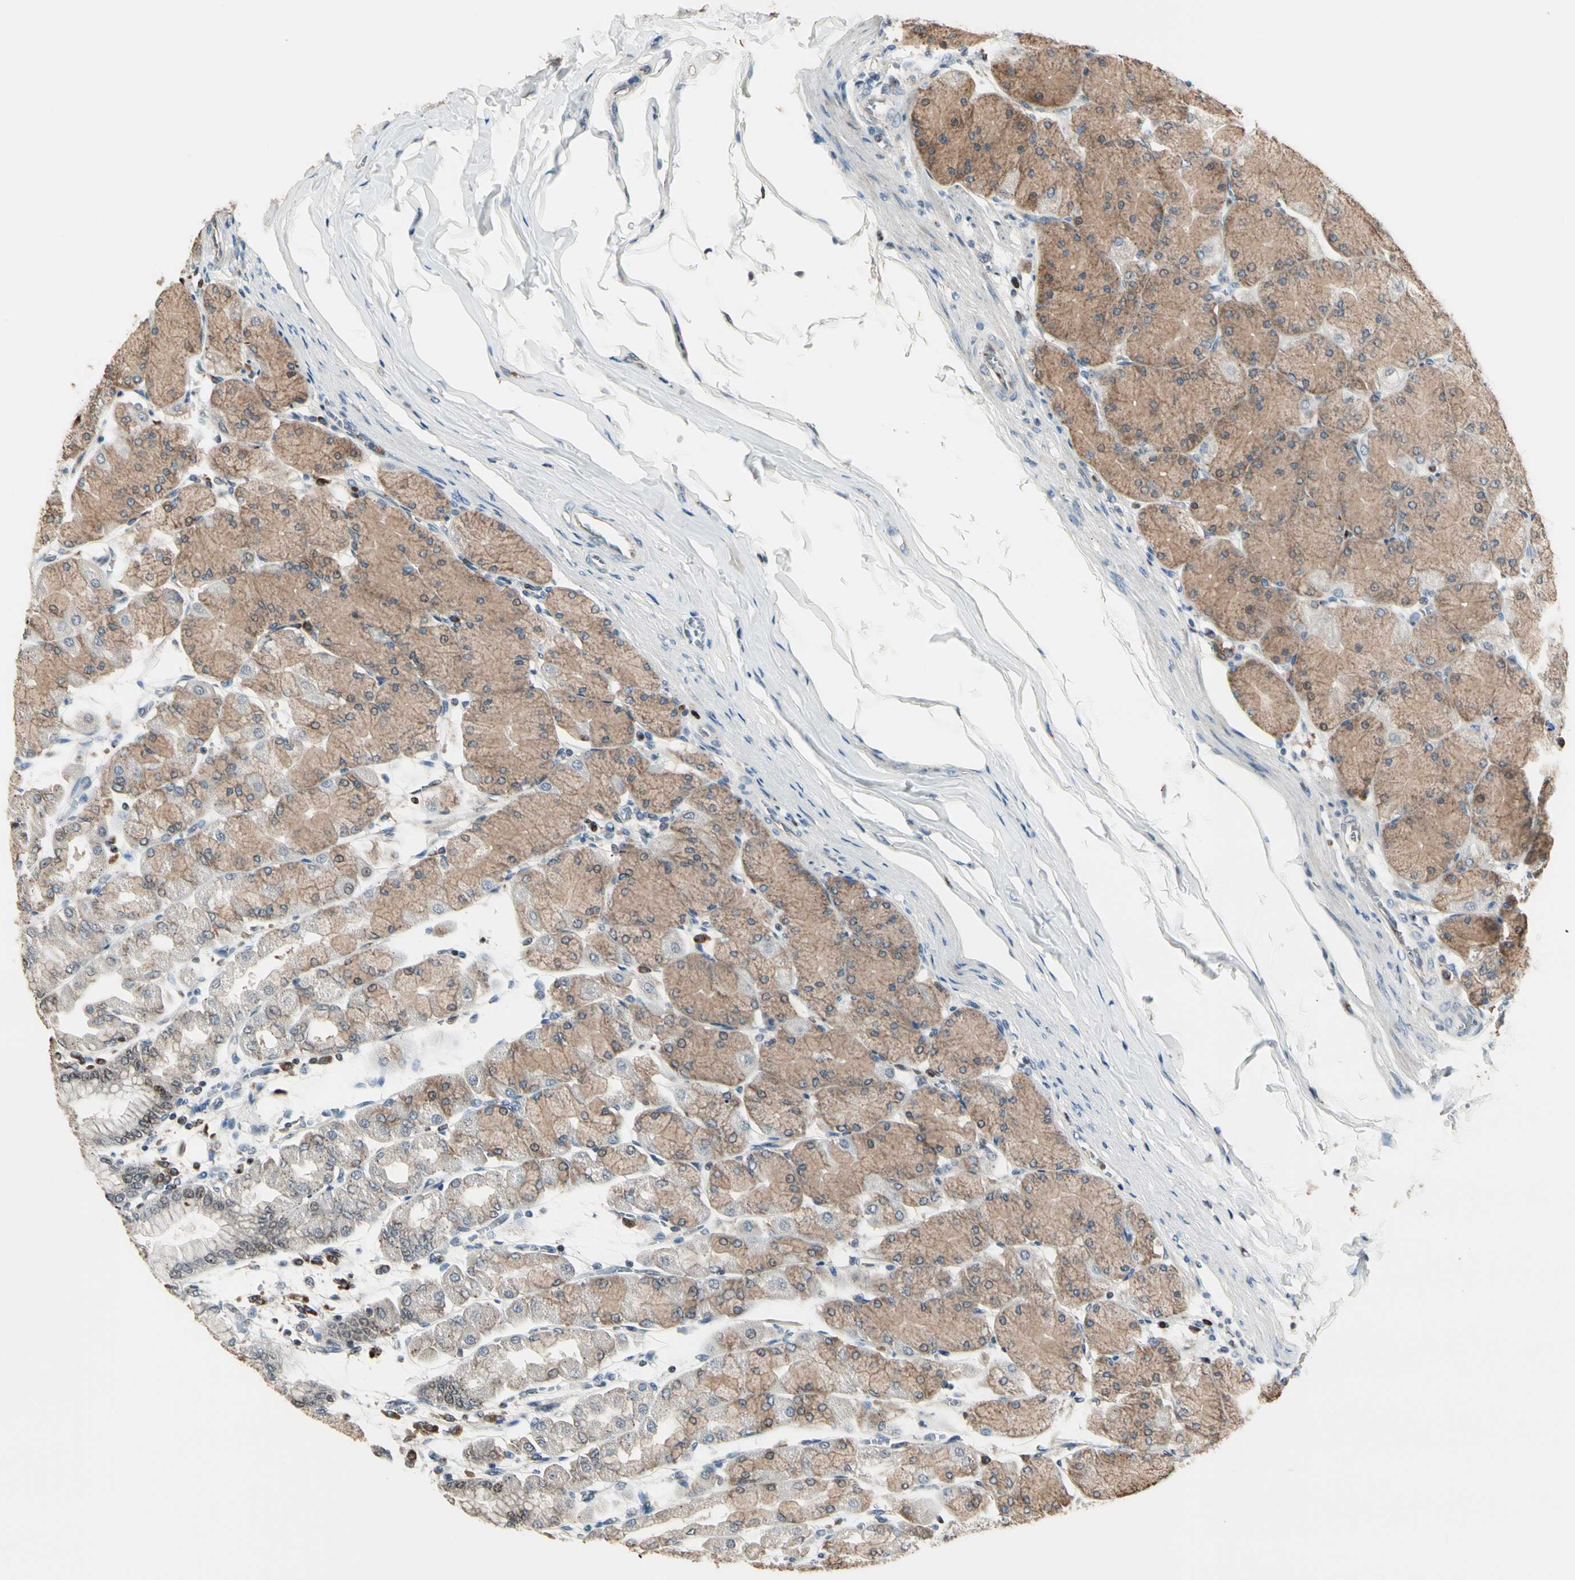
{"staining": {"intensity": "strong", "quantity": "25%-75%", "location": "cytoplasmic/membranous,nuclear"}, "tissue": "stomach", "cell_type": "Glandular cells", "image_type": "normal", "snomed": [{"axis": "morphology", "description": "Normal tissue, NOS"}, {"axis": "topography", "description": "Stomach, upper"}], "caption": "Immunohistochemistry (IHC) (DAB (3,3'-diaminobenzidine)) staining of benign human stomach reveals strong cytoplasmic/membranous,nuclear protein positivity in about 25%-75% of glandular cells.", "gene": "IP6K2", "patient": {"sex": "female", "age": 56}}